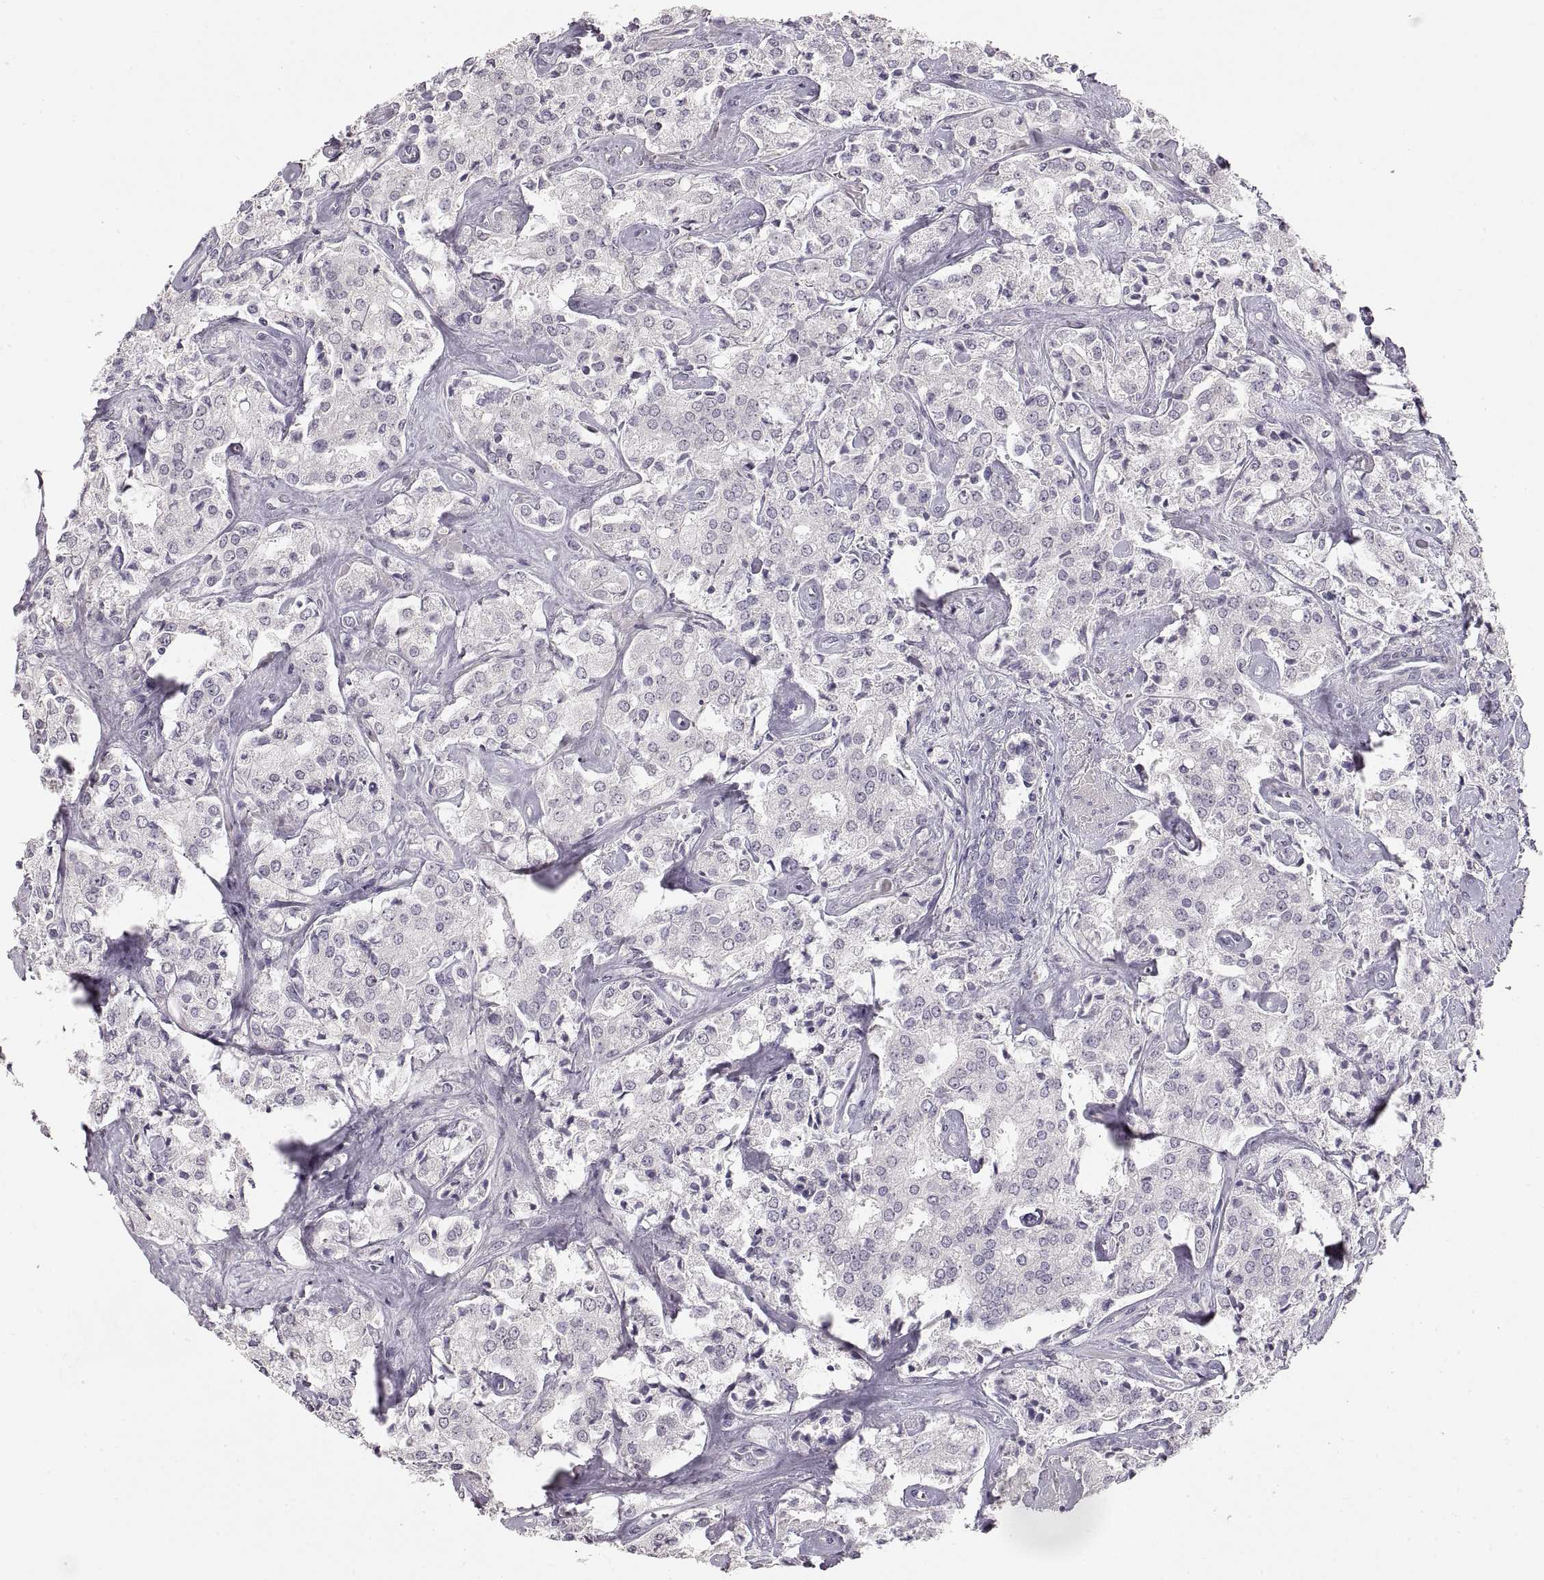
{"staining": {"intensity": "negative", "quantity": "none", "location": "none"}, "tissue": "prostate cancer", "cell_type": "Tumor cells", "image_type": "cancer", "snomed": [{"axis": "morphology", "description": "Adenocarcinoma, NOS"}, {"axis": "topography", "description": "Prostate"}], "caption": "DAB immunohistochemical staining of adenocarcinoma (prostate) exhibits no significant positivity in tumor cells.", "gene": "PCSK2", "patient": {"sex": "male", "age": 66}}